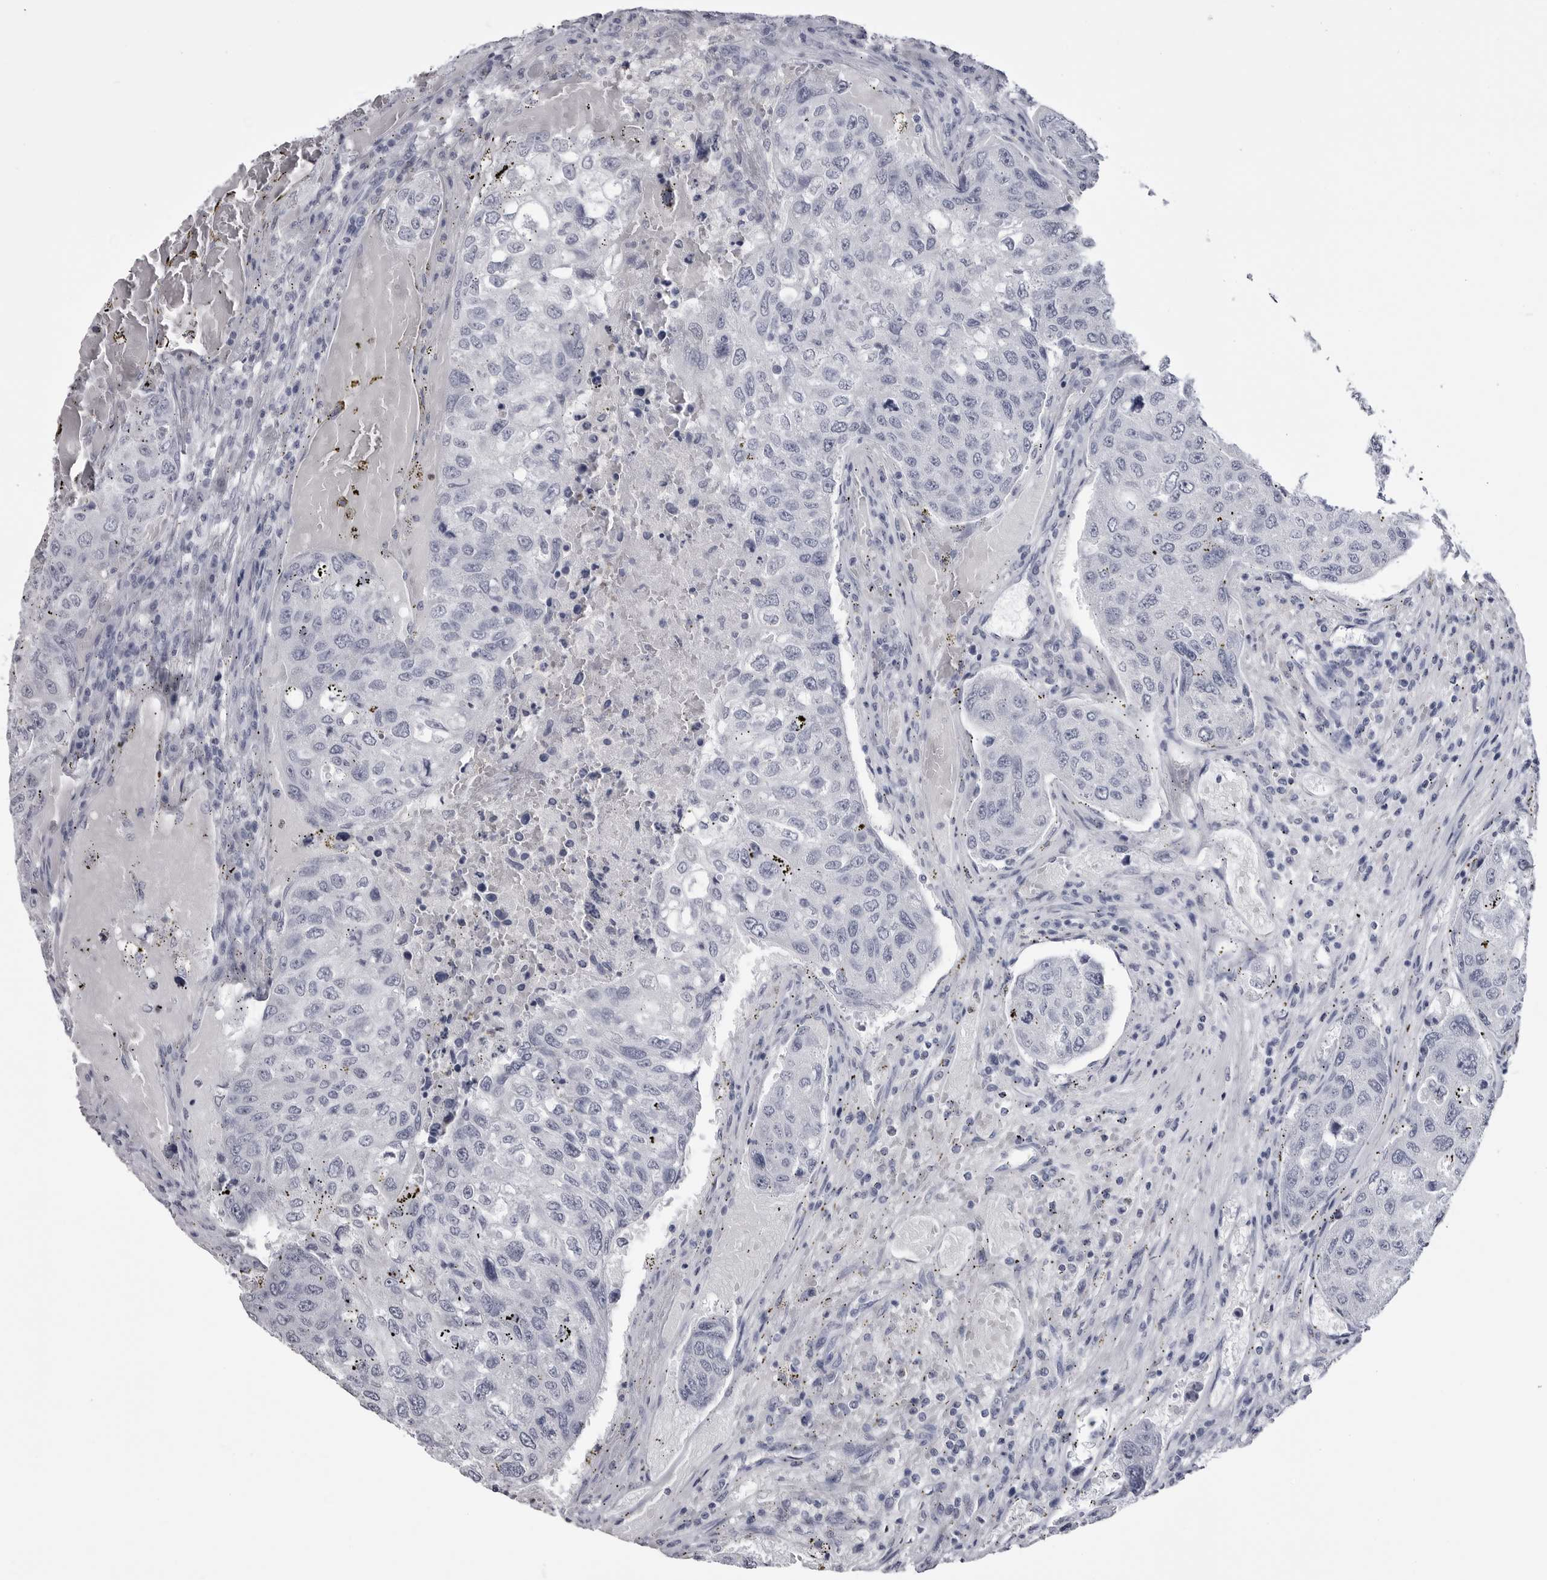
{"staining": {"intensity": "negative", "quantity": "none", "location": "none"}, "tissue": "urothelial cancer", "cell_type": "Tumor cells", "image_type": "cancer", "snomed": [{"axis": "morphology", "description": "Urothelial carcinoma, High grade"}, {"axis": "topography", "description": "Lymph node"}, {"axis": "topography", "description": "Urinary bladder"}], "caption": "This is an immunohistochemistry (IHC) photomicrograph of urothelial cancer. There is no expression in tumor cells.", "gene": "STAP2", "patient": {"sex": "male", "age": 51}}